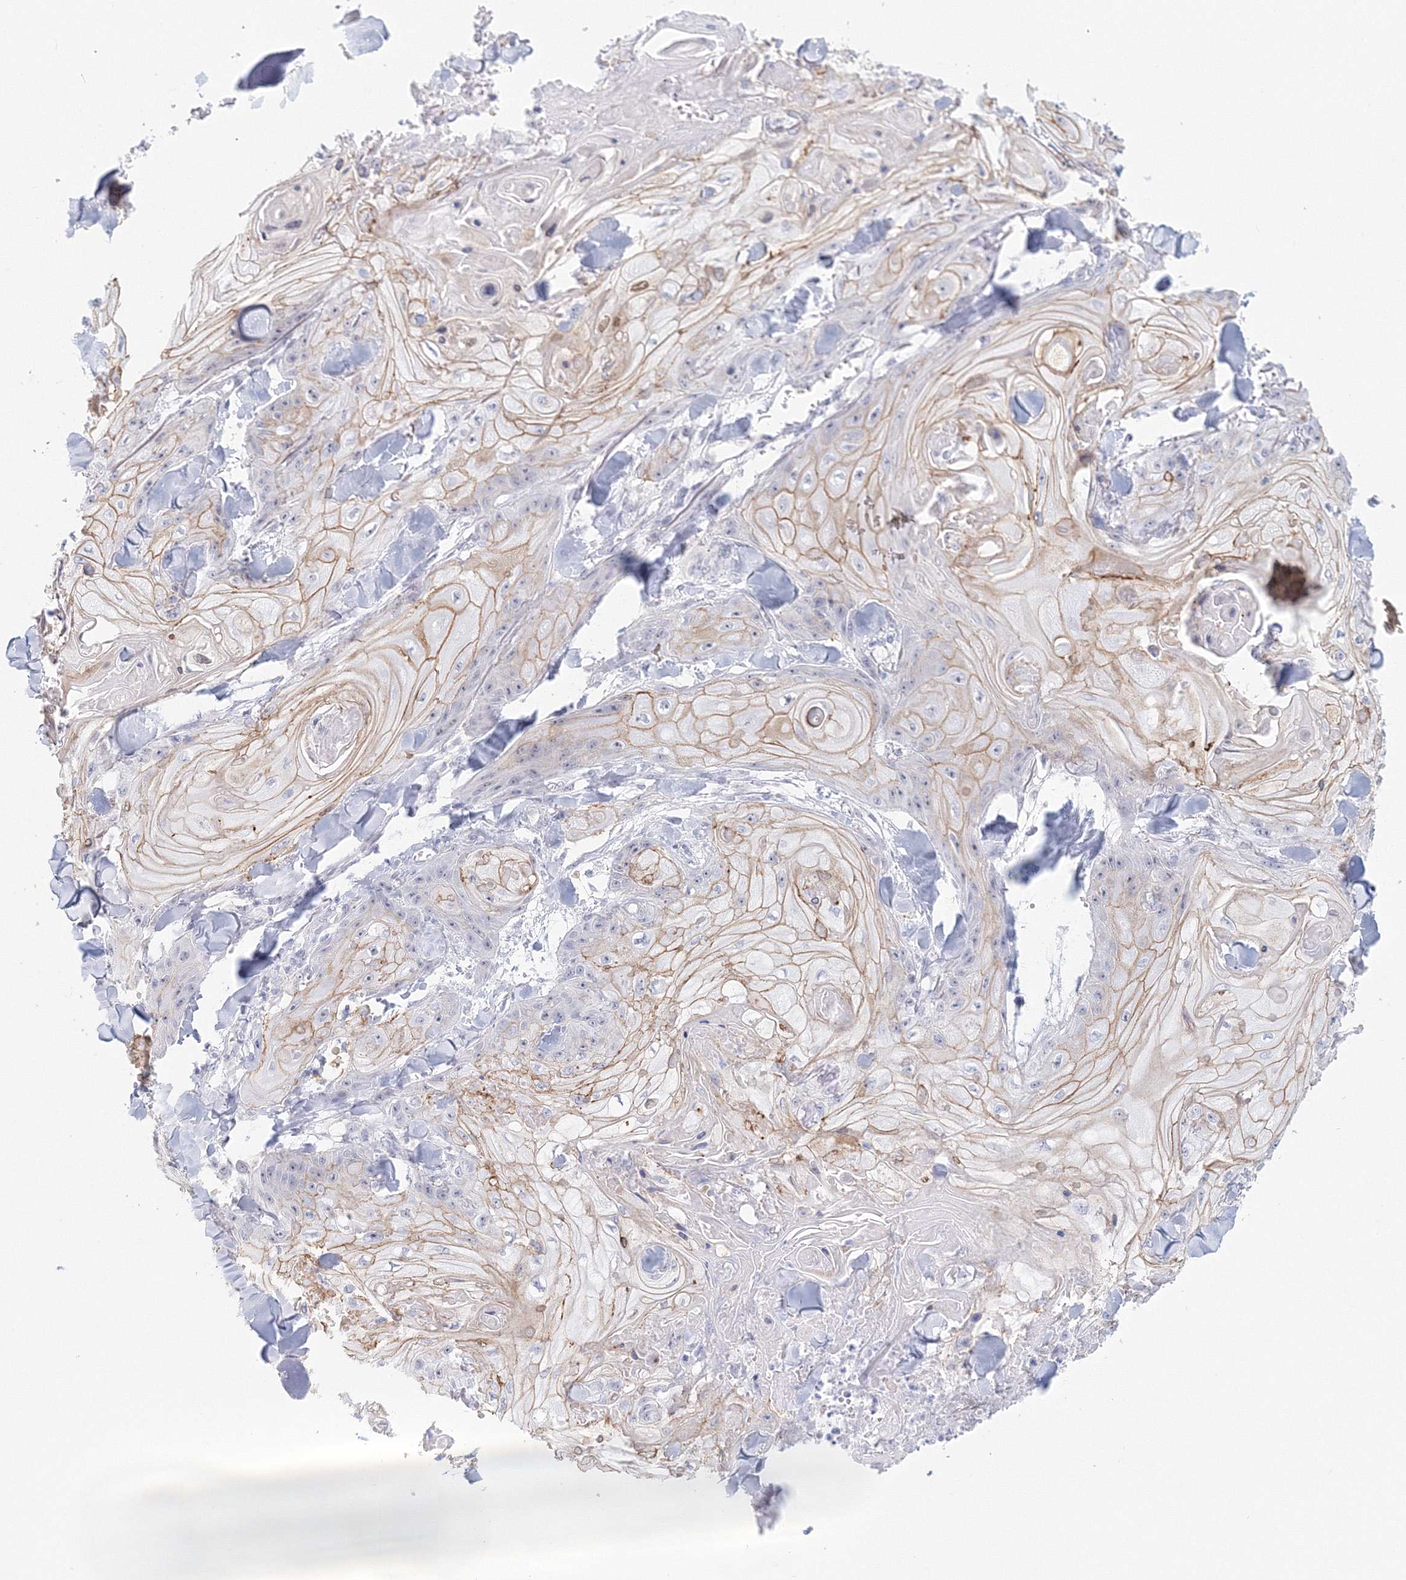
{"staining": {"intensity": "moderate", "quantity": "25%-75%", "location": "cytoplasmic/membranous"}, "tissue": "skin cancer", "cell_type": "Tumor cells", "image_type": "cancer", "snomed": [{"axis": "morphology", "description": "Squamous cell carcinoma, NOS"}, {"axis": "topography", "description": "Skin"}], "caption": "Immunohistochemistry (IHC) histopathology image of skin squamous cell carcinoma stained for a protein (brown), which exhibits medium levels of moderate cytoplasmic/membranous positivity in approximately 25%-75% of tumor cells.", "gene": "VSIG1", "patient": {"sex": "male", "age": 74}}